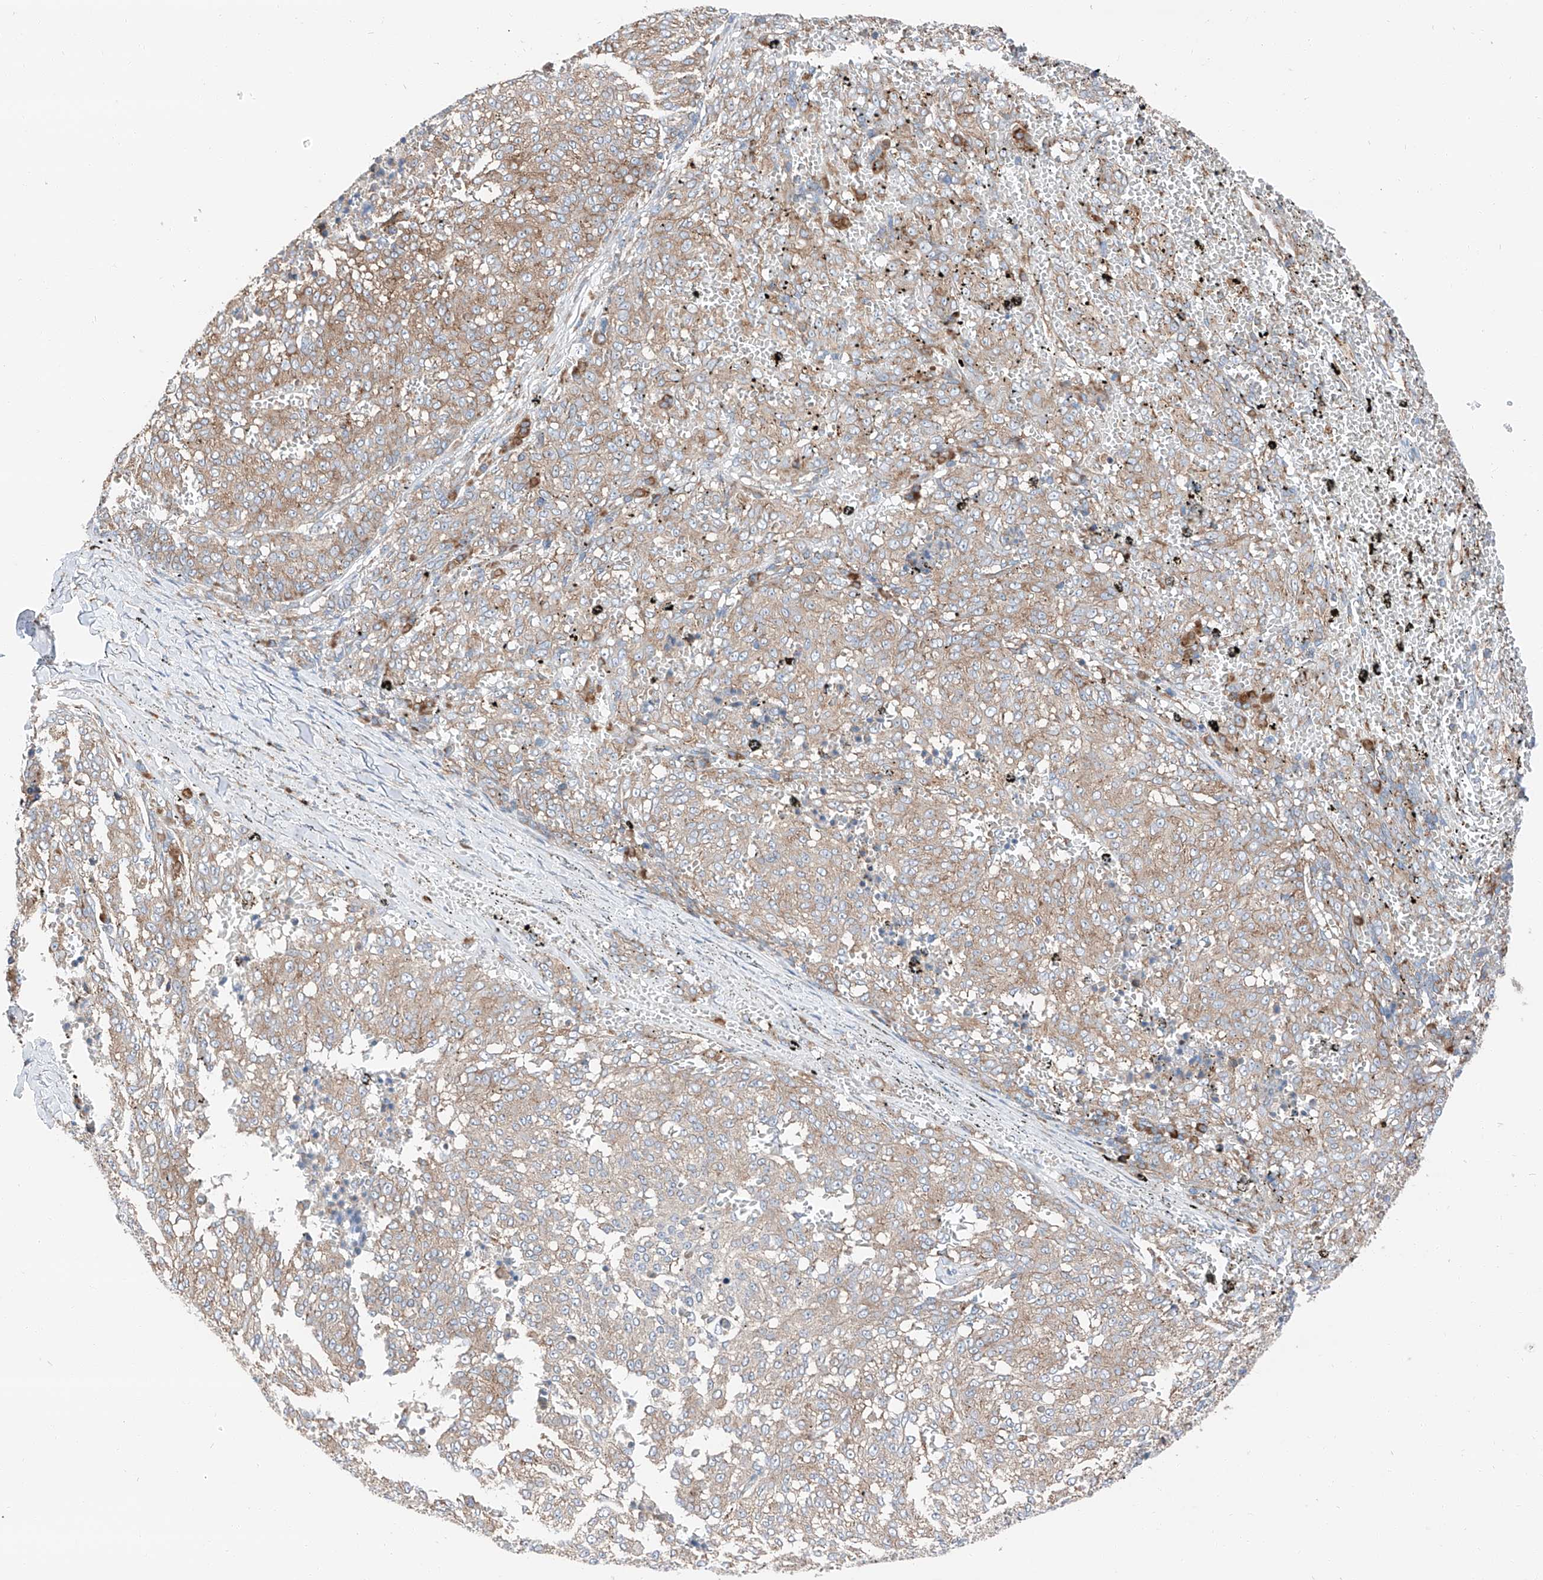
{"staining": {"intensity": "weak", "quantity": "<25%", "location": "cytoplasmic/membranous"}, "tissue": "melanoma", "cell_type": "Tumor cells", "image_type": "cancer", "snomed": [{"axis": "morphology", "description": "Malignant melanoma, NOS"}, {"axis": "topography", "description": "Skin"}], "caption": "Immunohistochemical staining of human melanoma exhibits no significant staining in tumor cells. (DAB (3,3'-diaminobenzidine) IHC visualized using brightfield microscopy, high magnification).", "gene": "ZC3H15", "patient": {"sex": "female", "age": 72}}